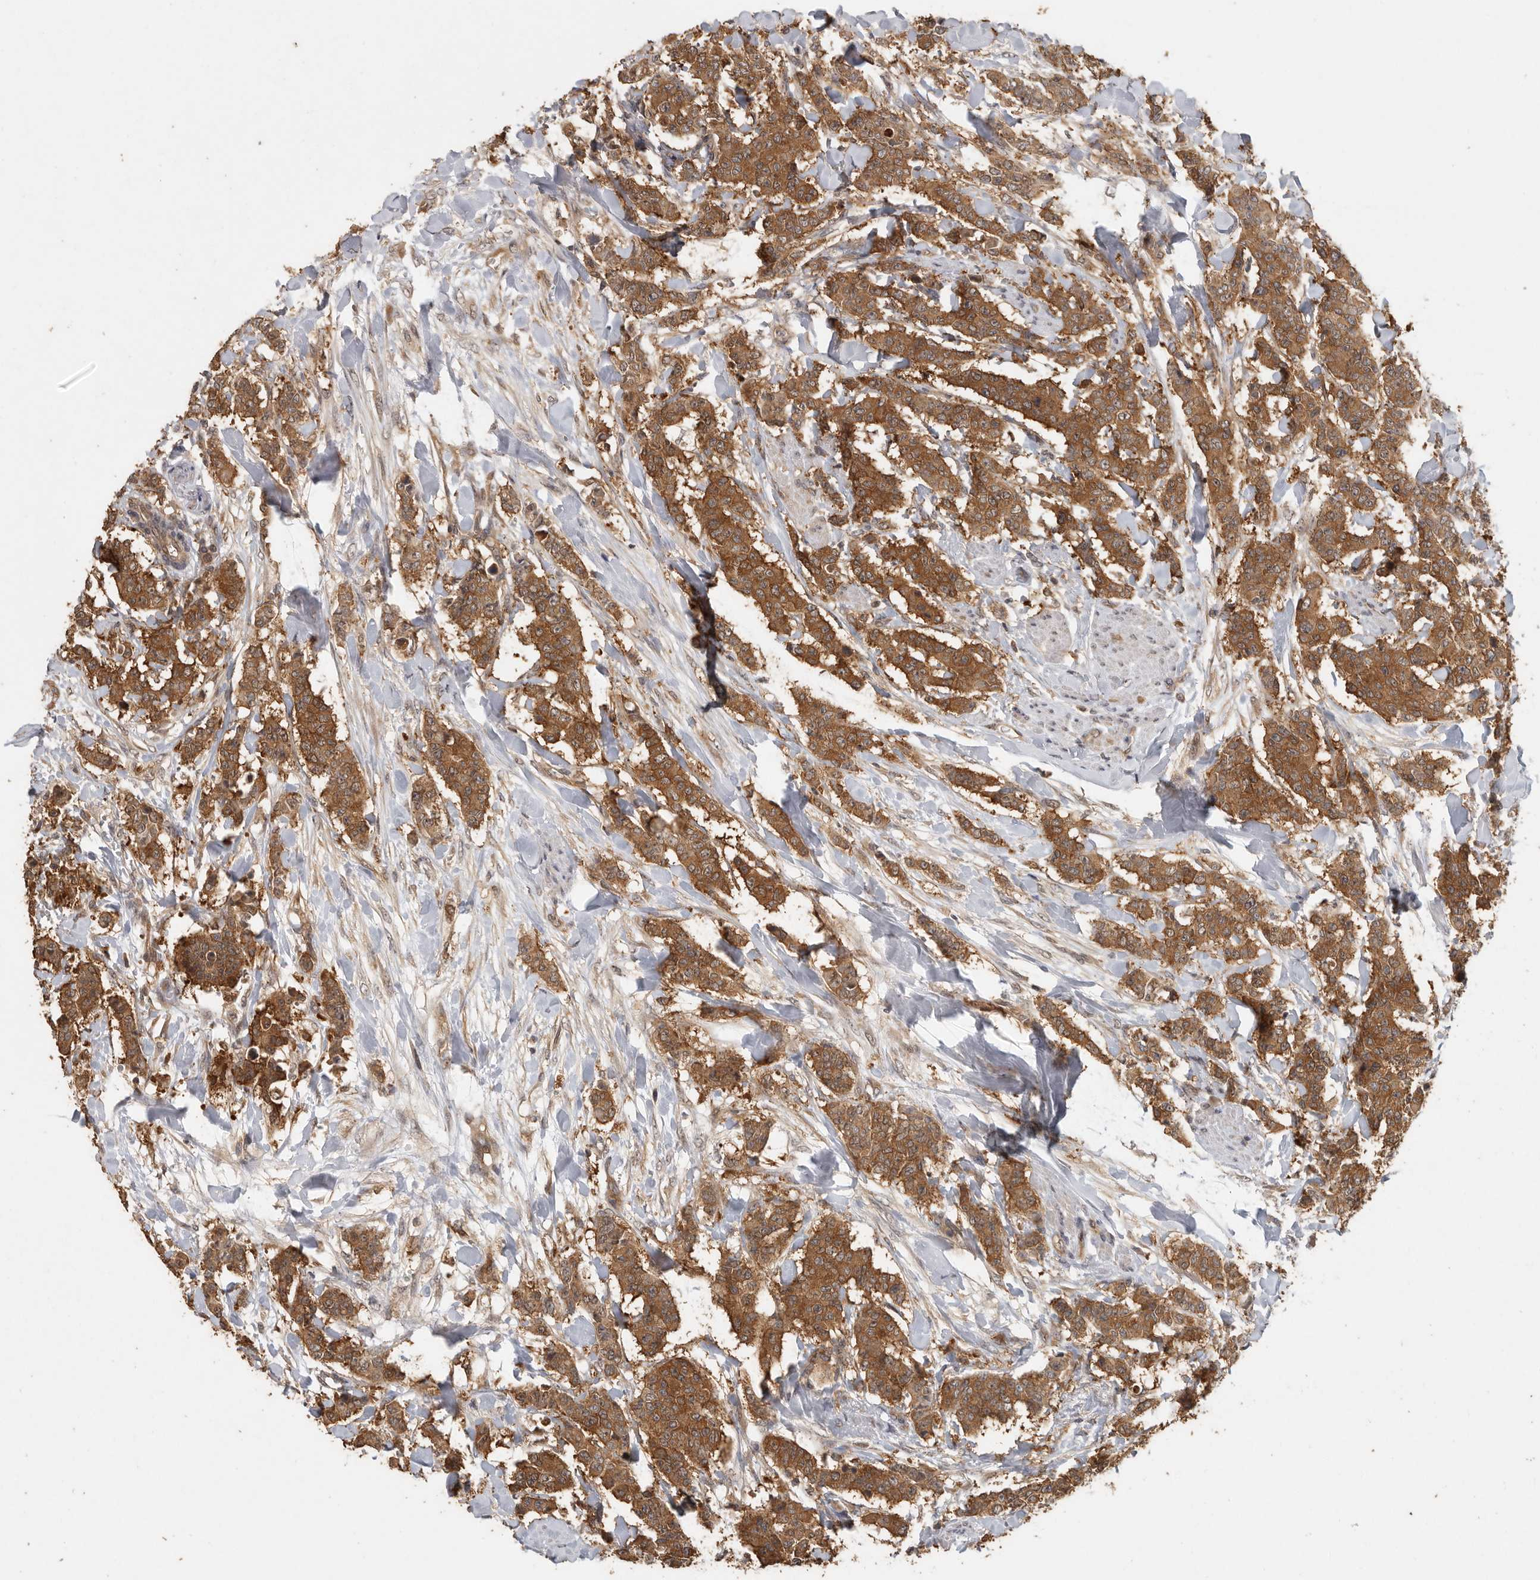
{"staining": {"intensity": "strong", "quantity": ">75%", "location": "cytoplasmic/membranous"}, "tissue": "breast cancer", "cell_type": "Tumor cells", "image_type": "cancer", "snomed": [{"axis": "morphology", "description": "Duct carcinoma"}, {"axis": "topography", "description": "Breast"}], "caption": "Protein expression analysis of human breast cancer (invasive ductal carcinoma) reveals strong cytoplasmic/membranous staining in about >75% of tumor cells.", "gene": "CCT8", "patient": {"sex": "female", "age": 40}}